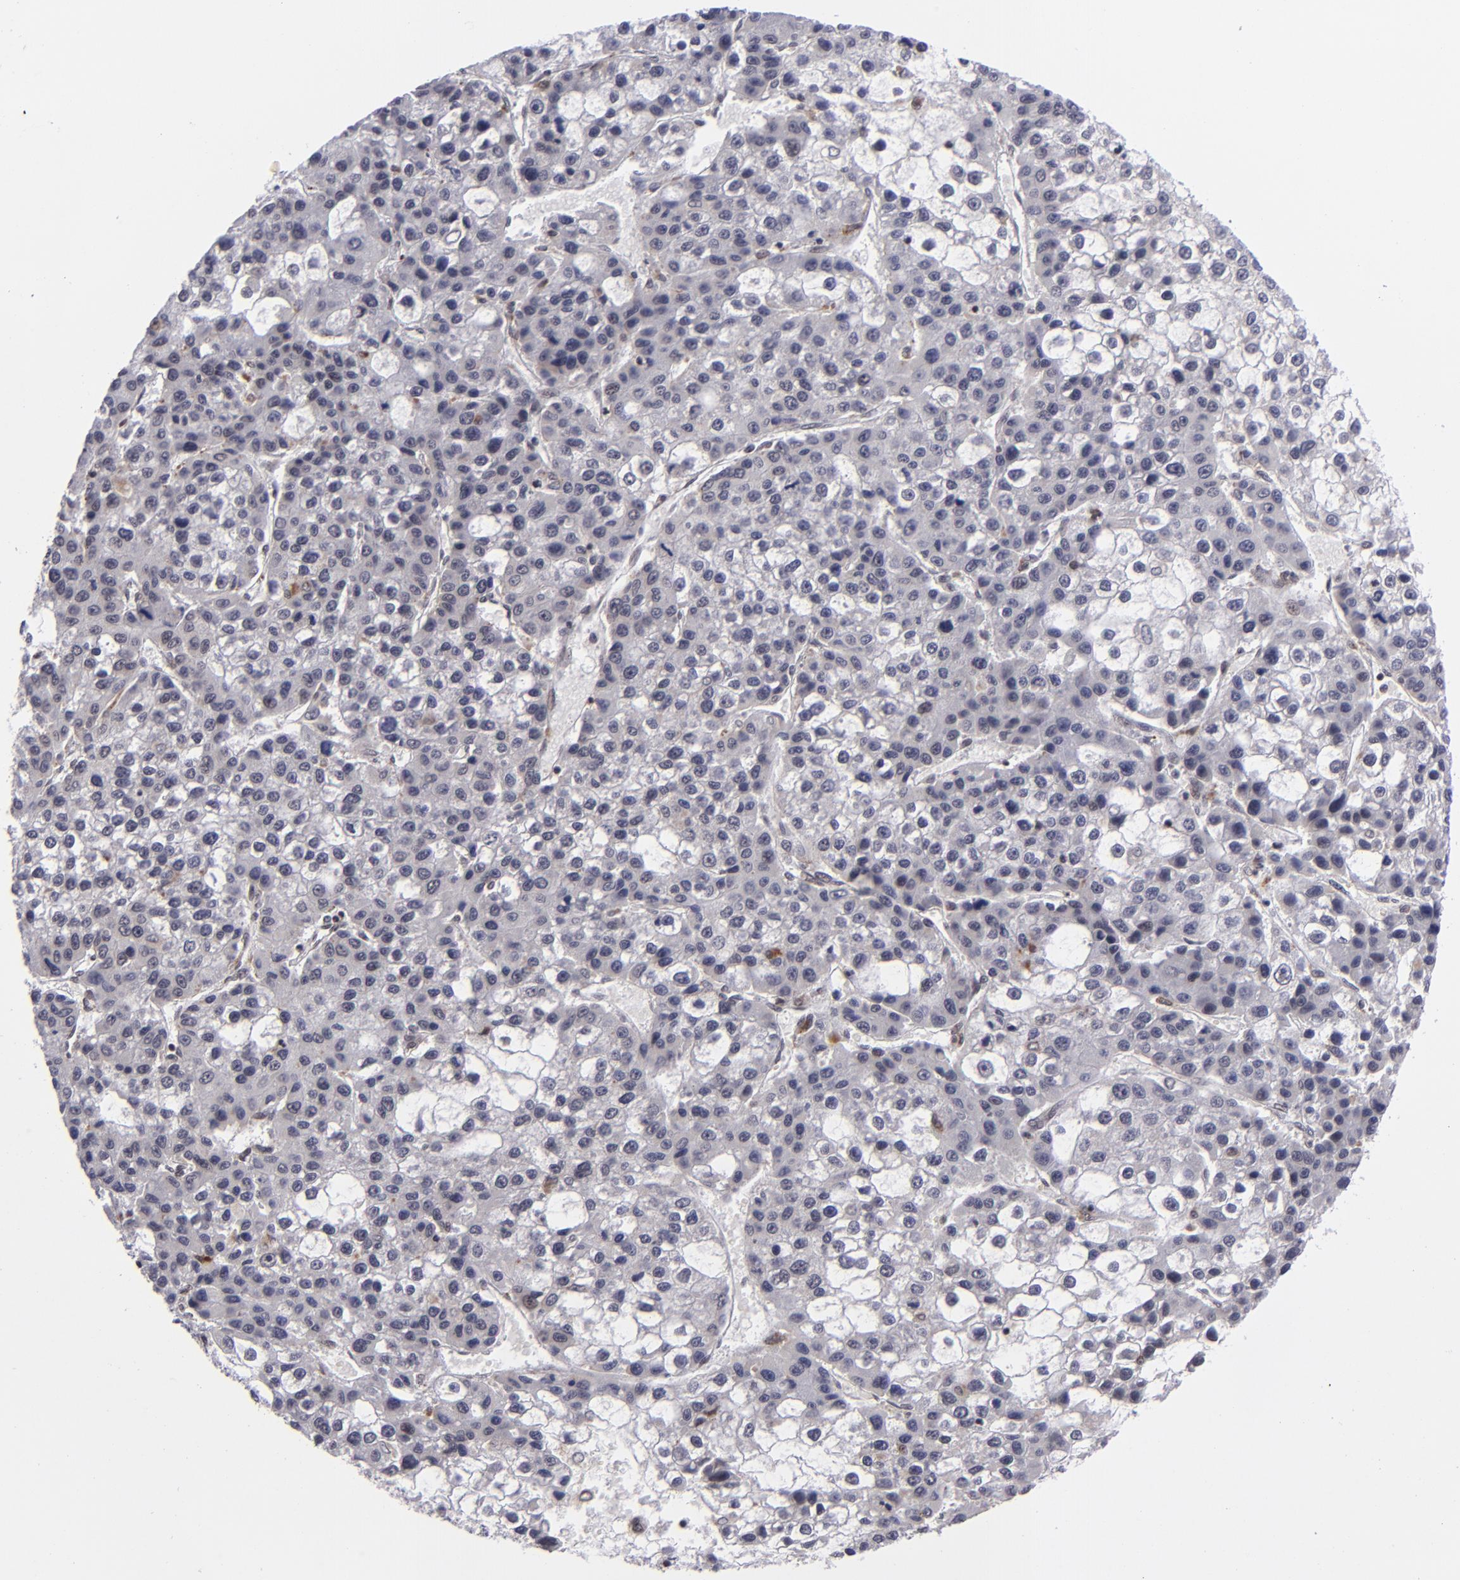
{"staining": {"intensity": "weak", "quantity": "<25%", "location": "cytoplasmic/membranous"}, "tissue": "liver cancer", "cell_type": "Tumor cells", "image_type": "cancer", "snomed": [{"axis": "morphology", "description": "Carcinoma, Hepatocellular, NOS"}, {"axis": "topography", "description": "Liver"}], "caption": "High power microscopy image of an immunohistochemistry (IHC) histopathology image of liver cancer (hepatocellular carcinoma), revealing no significant expression in tumor cells.", "gene": "MLLT3", "patient": {"sex": "female", "age": 66}}